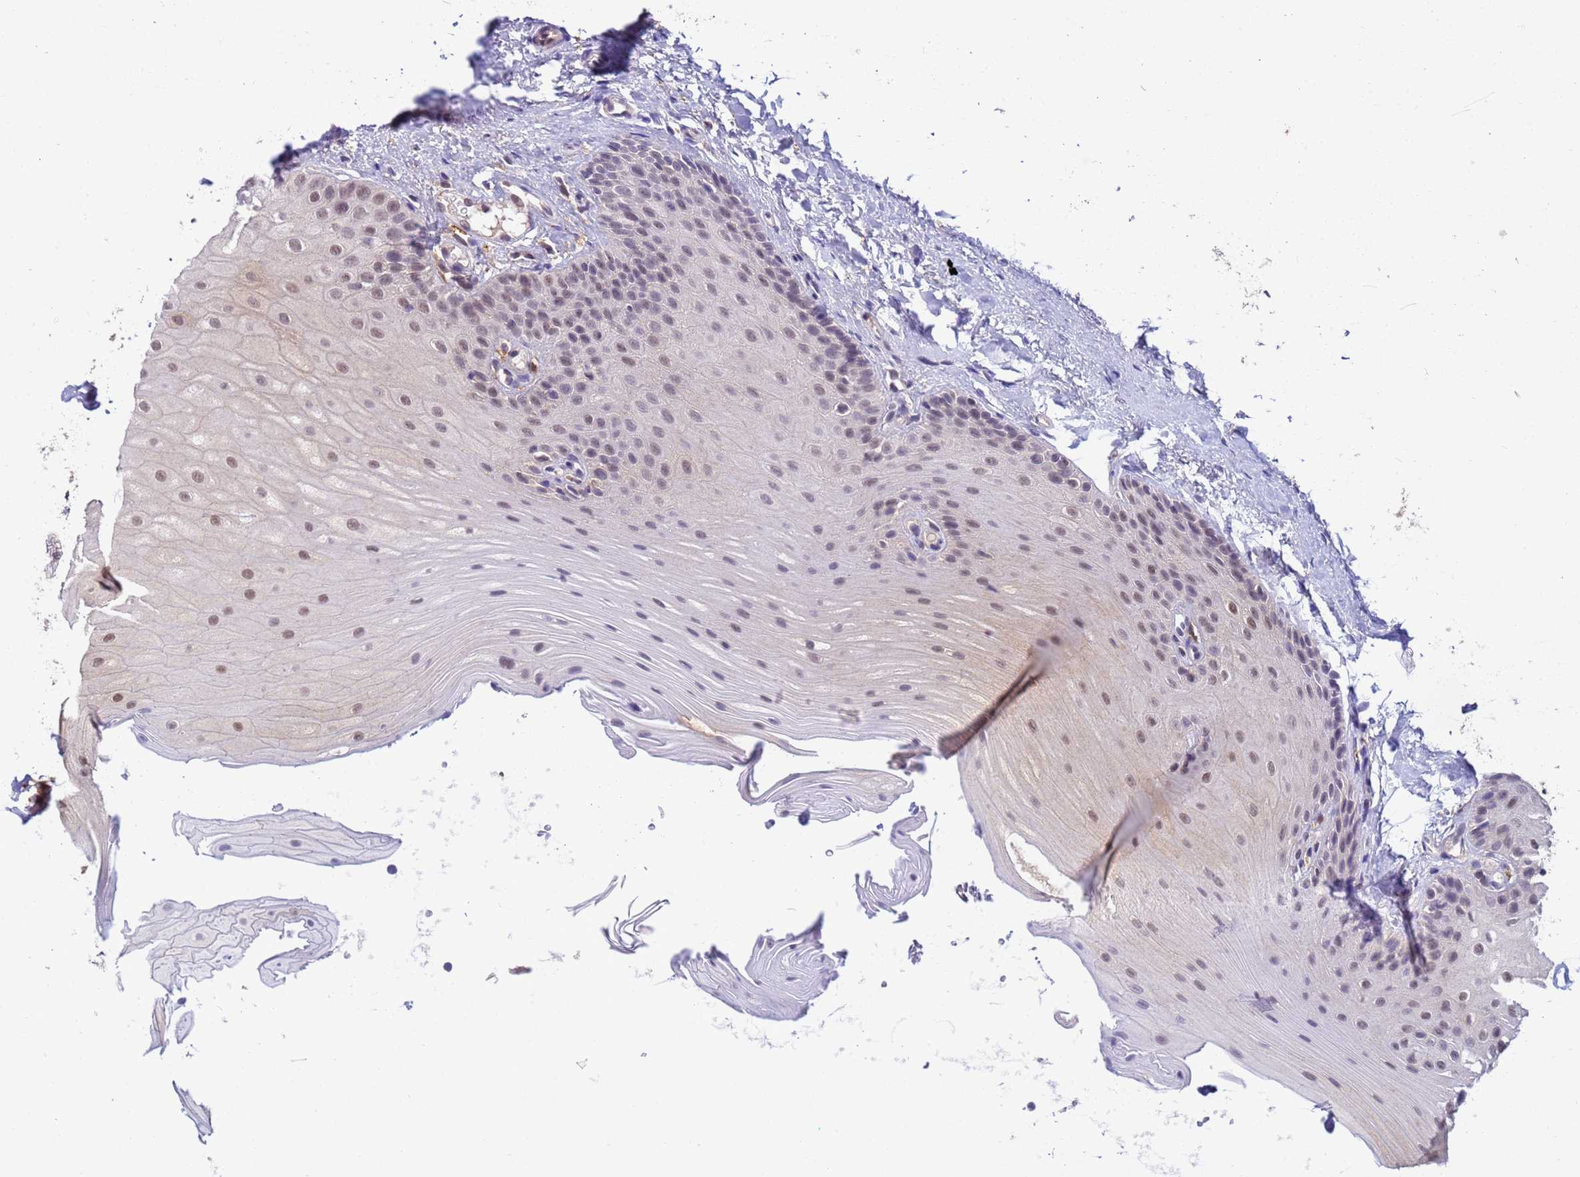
{"staining": {"intensity": "weak", "quantity": "25%-75%", "location": "nuclear"}, "tissue": "oral mucosa", "cell_type": "Squamous epithelial cells", "image_type": "normal", "snomed": [{"axis": "morphology", "description": "Normal tissue, NOS"}, {"axis": "topography", "description": "Oral tissue"}], "caption": "The micrograph reveals staining of normal oral mucosa, revealing weak nuclear protein positivity (brown color) within squamous epithelial cells.", "gene": "NPEPPS", "patient": {"sex": "female", "age": 67}}